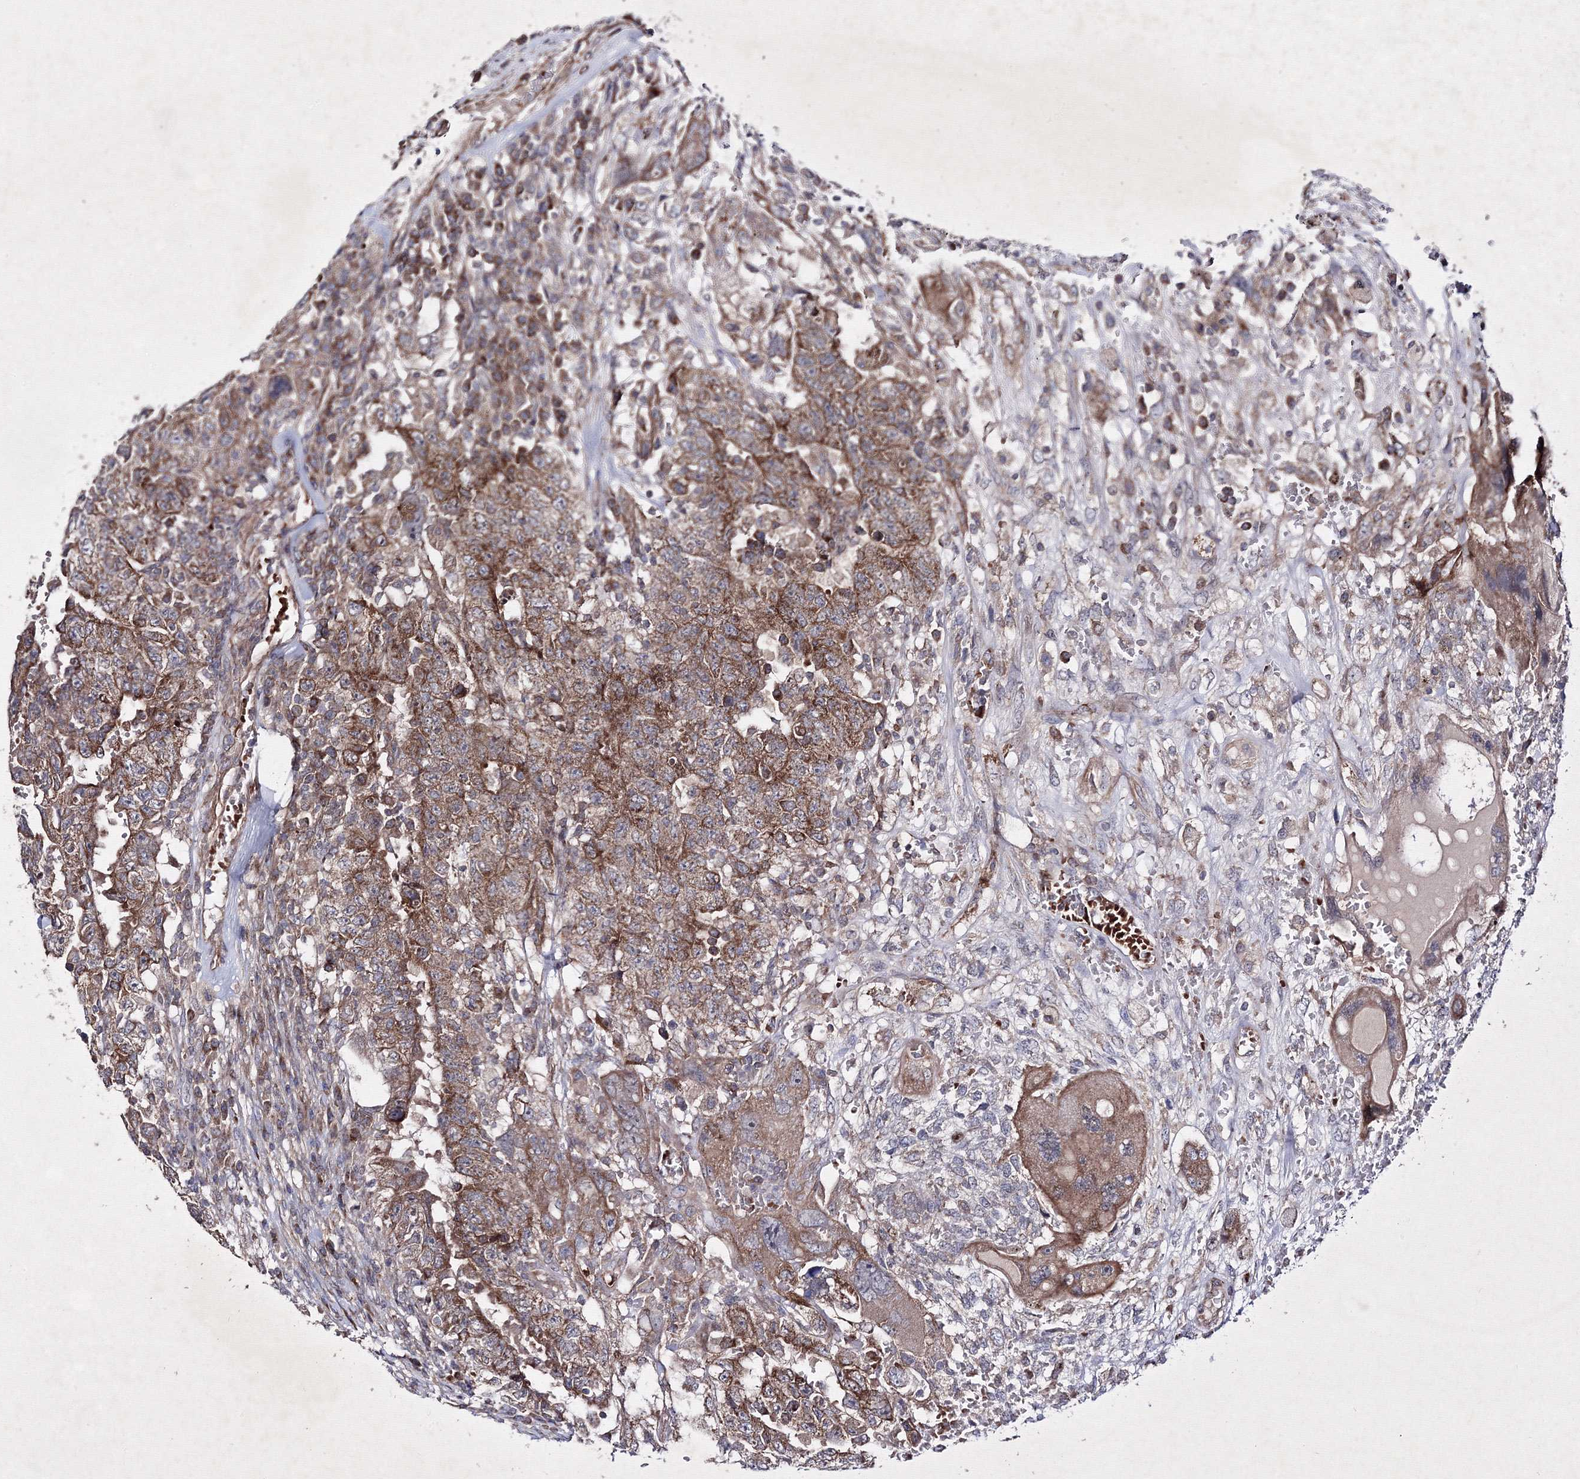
{"staining": {"intensity": "moderate", "quantity": ">75%", "location": "cytoplasmic/membranous"}, "tissue": "testis cancer", "cell_type": "Tumor cells", "image_type": "cancer", "snomed": [{"axis": "morphology", "description": "Carcinoma, Embryonal, NOS"}, {"axis": "topography", "description": "Testis"}], "caption": "Tumor cells reveal moderate cytoplasmic/membranous expression in approximately >75% of cells in testis cancer.", "gene": "GFM1", "patient": {"sex": "male", "age": 26}}